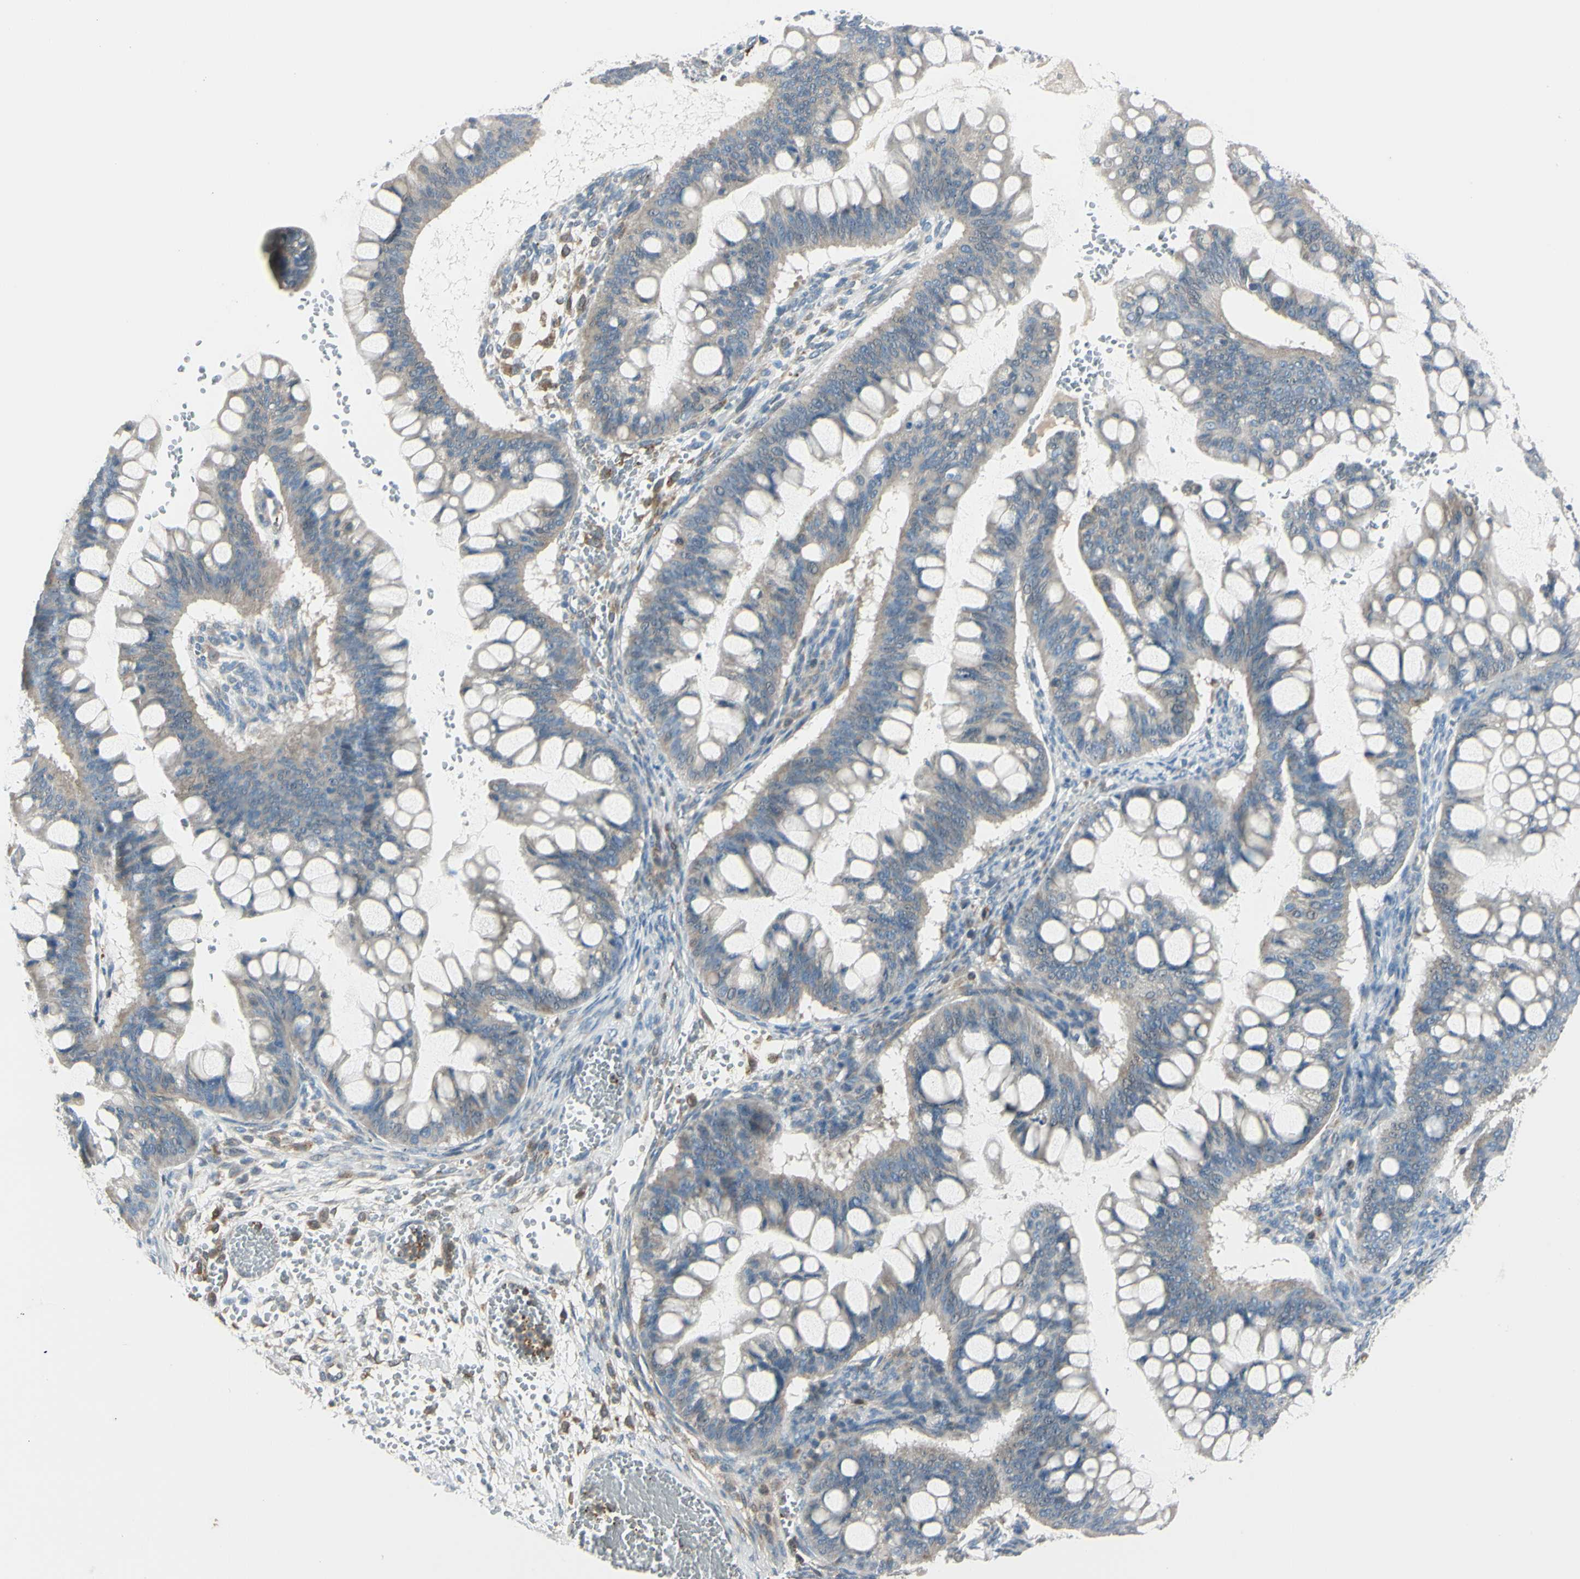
{"staining": {"intensity": "moderate", "quantity": ">75%", "location": "cytoplasmic/membranous"}, "tissue": "ovarian cancer", "cell_type": "Tumor cells", "image_type": "cancer", "snomed": [{"axis": "morphology", "description": "Cystadenocarcinoma, mucinous, NOS"}, {"axis": "topography", "description": "Ovary"}], "caption": "Immunohistochemistry (IHC) (DAB (3,3'-diaminobenzidine)) staining of human ovarian mucinous cystadenocarcinoma demonstrates moderate cytoplasmic/membranous protein positivity in about >75% of tumor cells.", "gene": "CYRIB", "patient": {"sex": "female", "age": 73}}